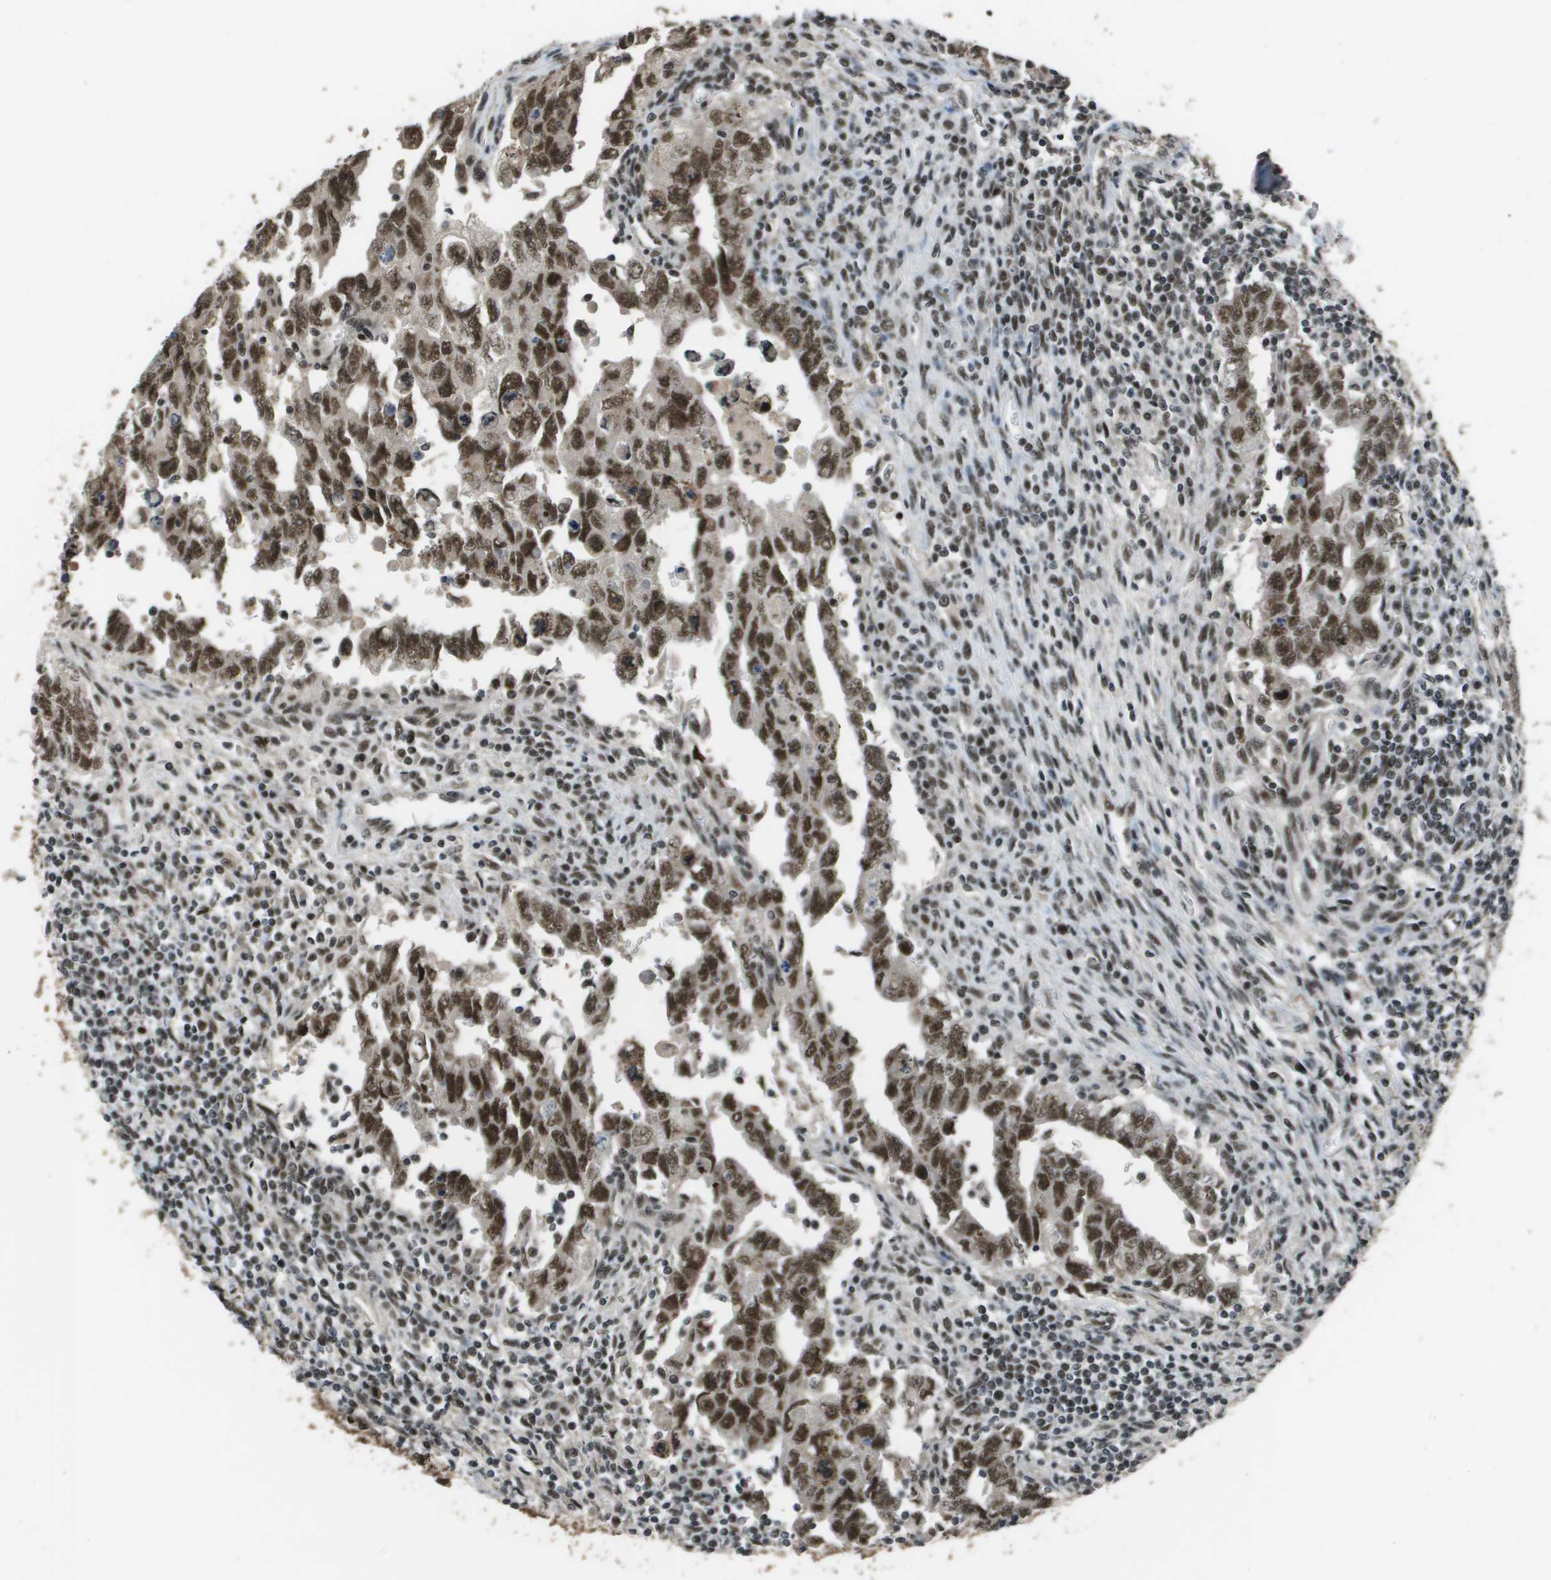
{"staining": {"intensity": "strong", "quantity": ">75%", "location": "nuclear"}, "tissue": "testis cancer", "cell_type": "Tumor cells", "image_type": "cancer", "snomed": [{"axis": "morphology", "description": "Carcinoma, Embryonal, NOS"}, {"axis": "topography", "description": "Testis"}], "caption": "DAB (3,3'-diaminobenzidine) immunohistochemical staining of human testis embryonal carcinoma exhibits strong nuclear protein expression in about >75% of tumor cells.", "gene": "THRAP3", "patient": {"sex": "male", "age": 28}}